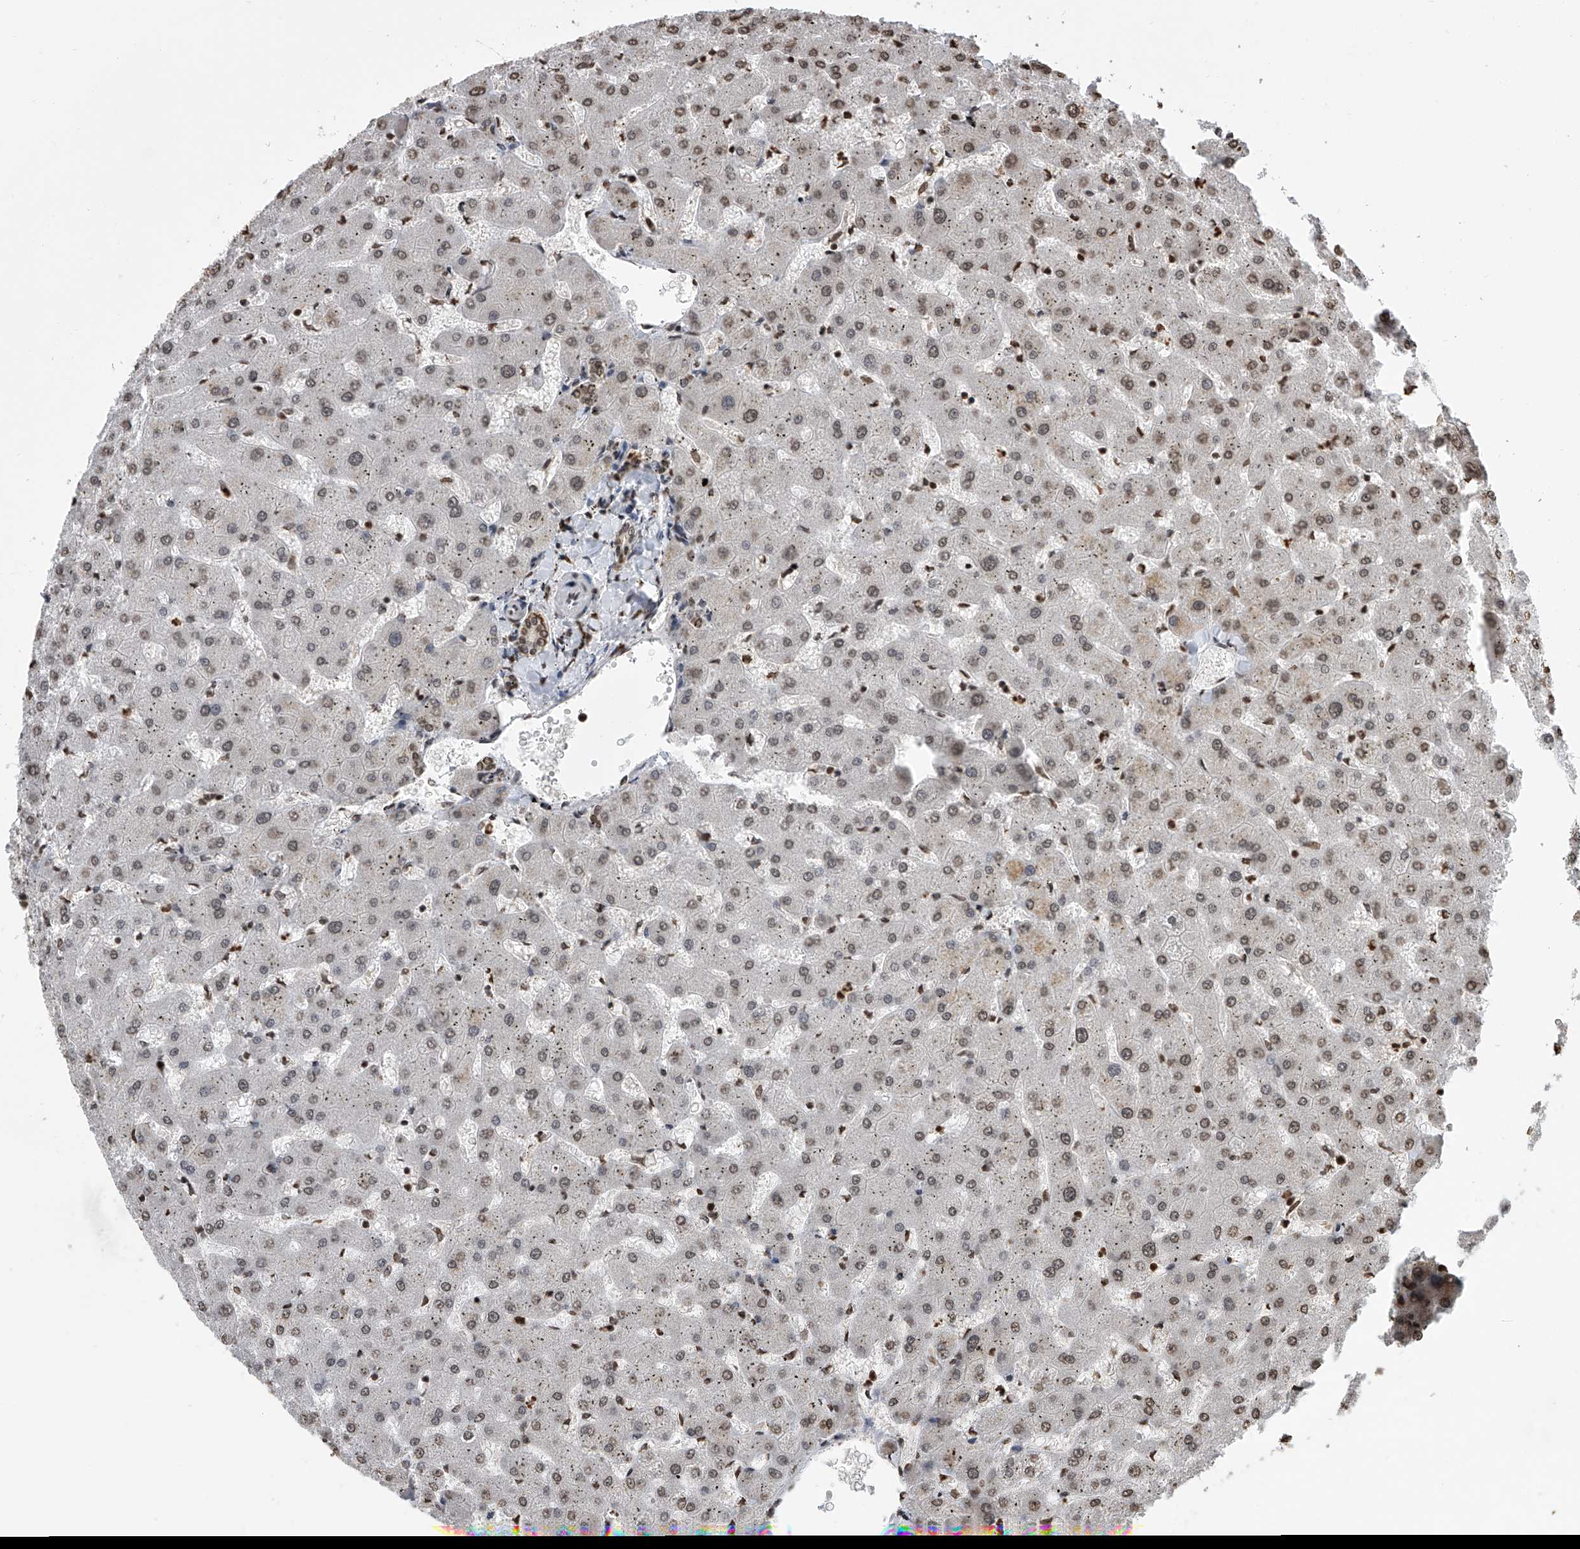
{"staining": {"intensity": "moderate", "quantity": ">75%", "location": "nuclear"}, "tissue": "liver", "cell_type": "Cholangiocytes", "image_type": "normal", "snomed": [{"axis": "morphology", "description": "Normal tissue, NOS"}, {"axis": "topography", "description": "Liver"}], "caption": "Protein expression analysis of unremarkable human liver reveals moderate nuclear staining in approximately >75% of cholangiocytes. The protein is stained brown, and the nuclei are stained in blue (DAB IHC with brightfield microscopy, high magnification).", "gene": "CFAP410", "patient": {"sex": "female", "age": 63}}